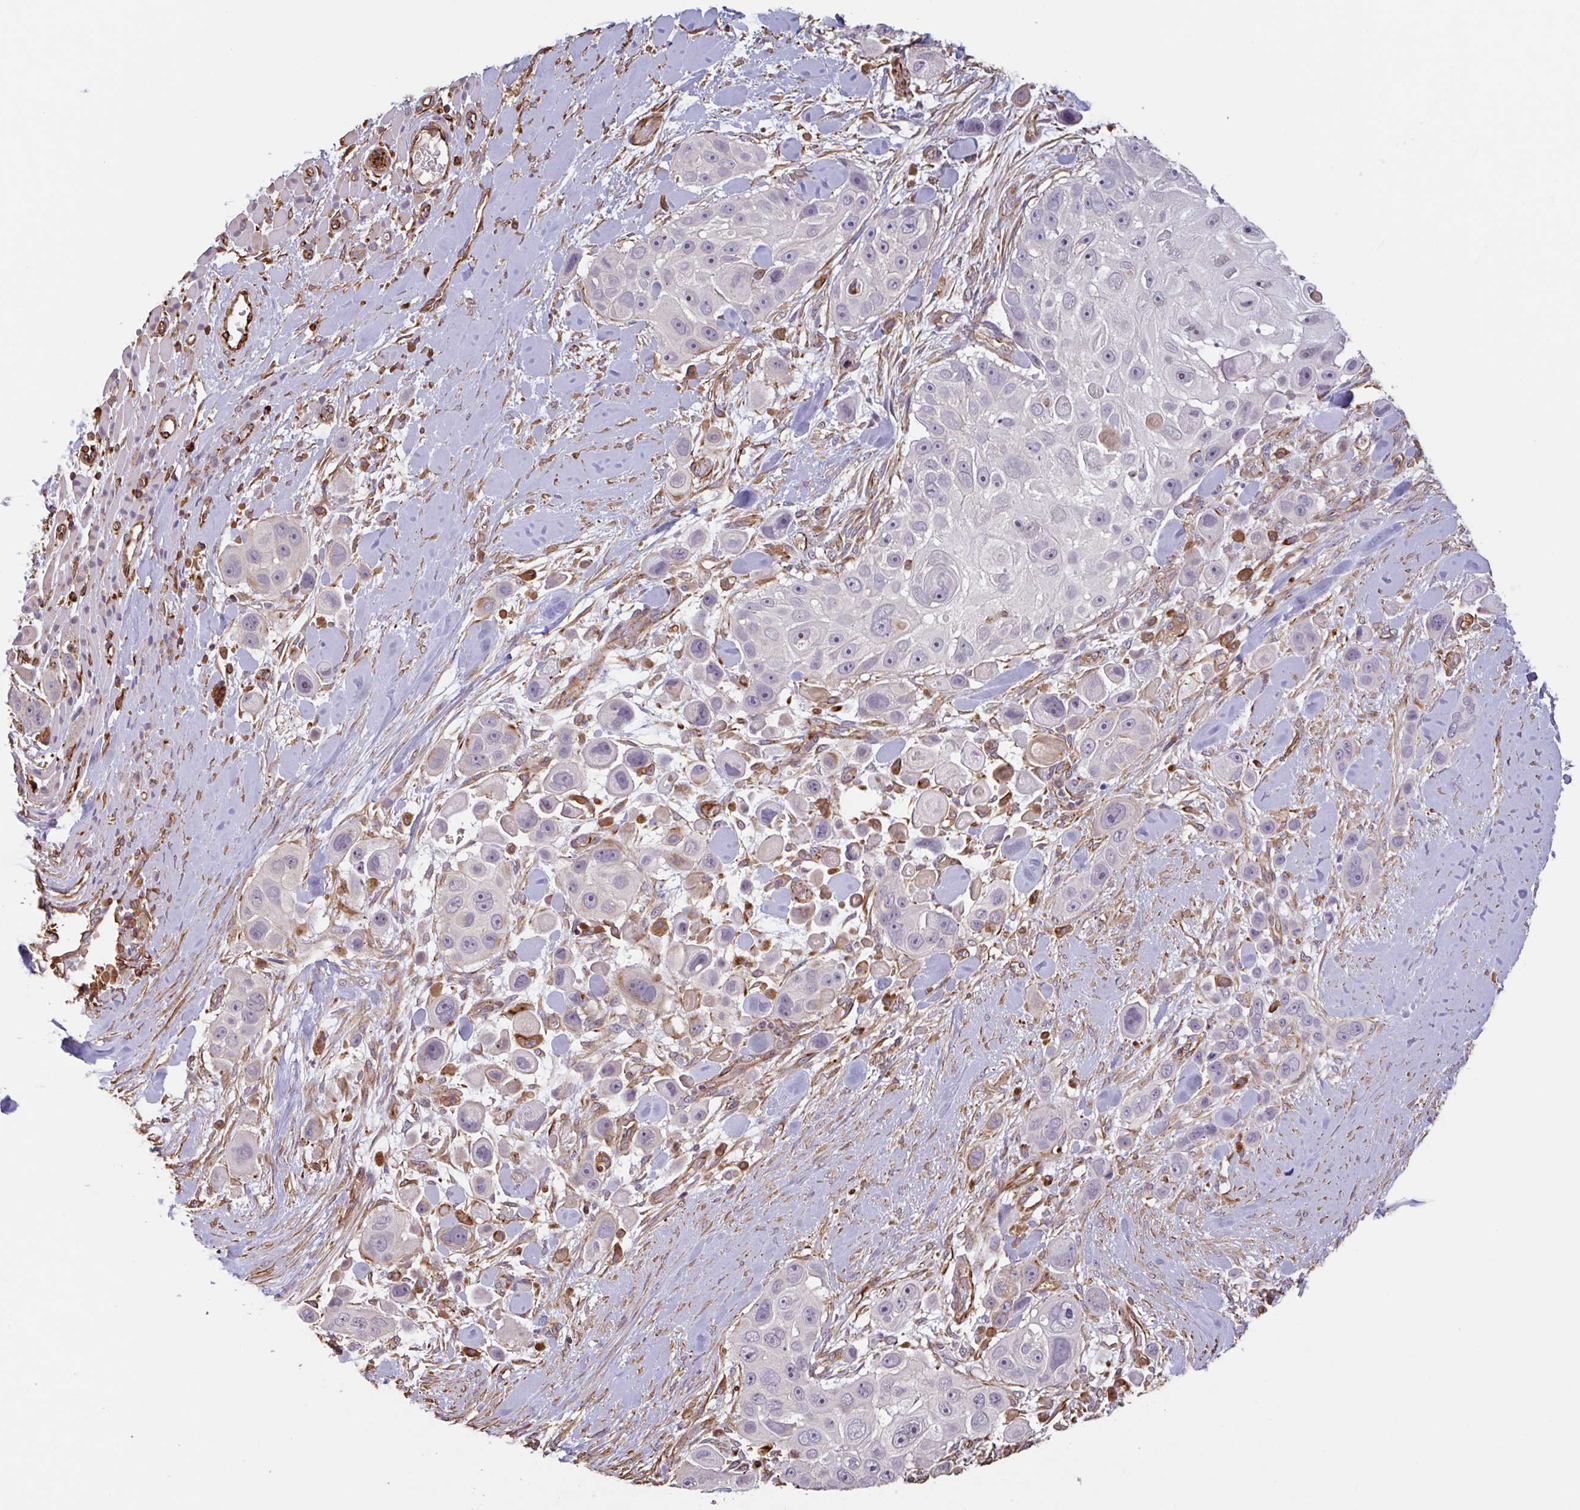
{"staining": {"intensity": "negative", "quantity": "none", "location": "none"}, "tissue": "skin cancer", "cell_type": "Tumor cells", "image_type": "cancer", "snomed": [{"axis": "morphology", "description": "Squamous cell carcinoma, NOS"}, {"axis": "topography", "description": "Skin"}], "caption": "Human skin cancer (squamous cell carcinoma) stained for a protein using immunohistochemistry displays no expression in tumor cells.", "gene": "ZNF790", "patient": {"sex": "male", "age": 67}}